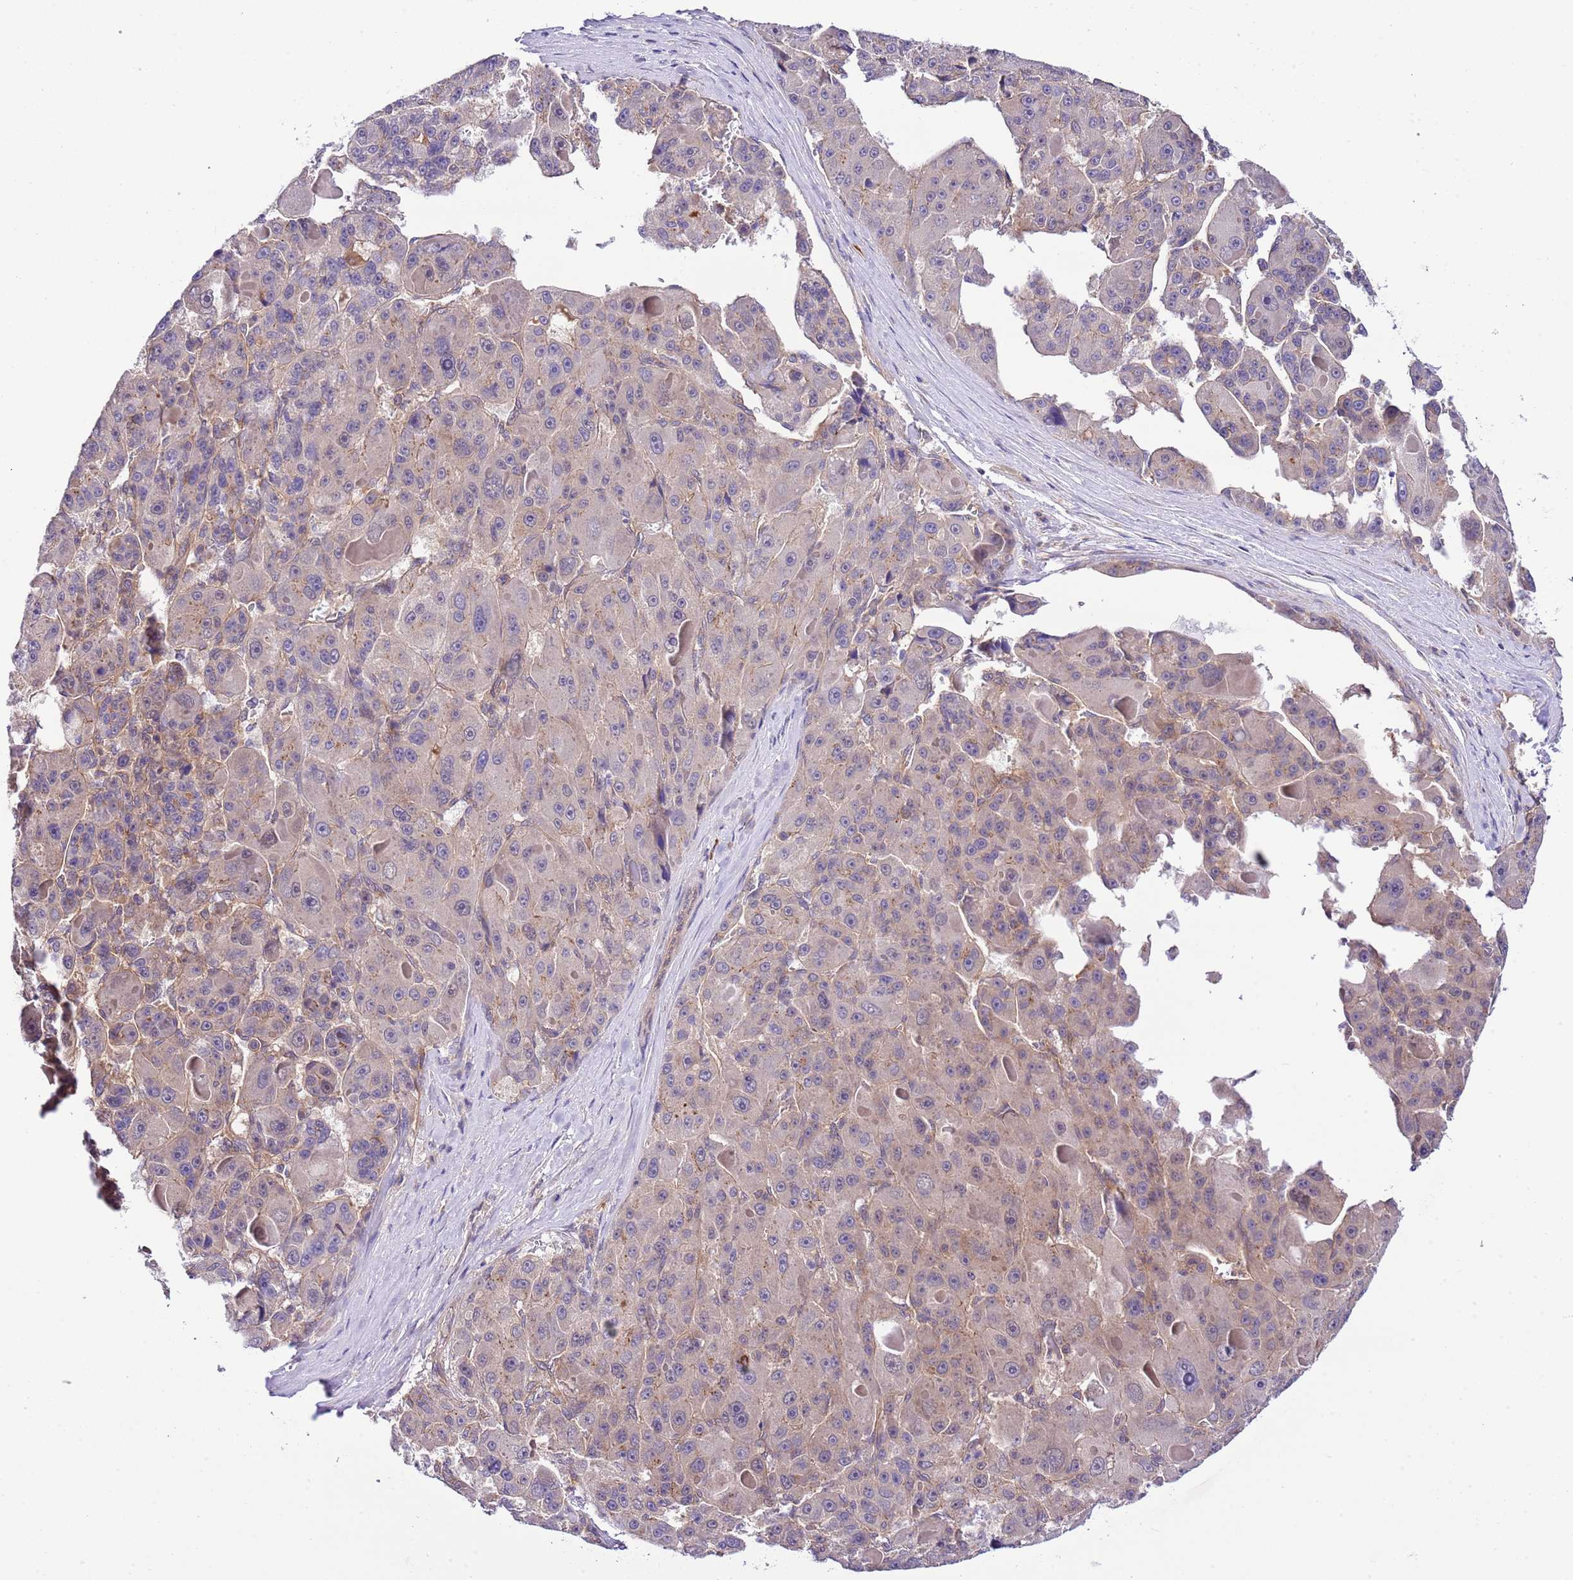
{"staining": {"intensity": "negative", "quantity": "none", "location": "none"}, "tissue": "liver cancer", "cell_type": "Tumor cells", "image_type": "cancer", "snomed": [{"axis": "morphology", "description": "Carcinoma, Hepatocellular, NOS"}, {"axis": "topography", "description": "Liver"}], "caption": "Immunohistochemical staining of liver cancer demonstrates no significant staining in tumor cells.", "gene": "DONSON", "patient": {"sex": "male", "age": 76}}